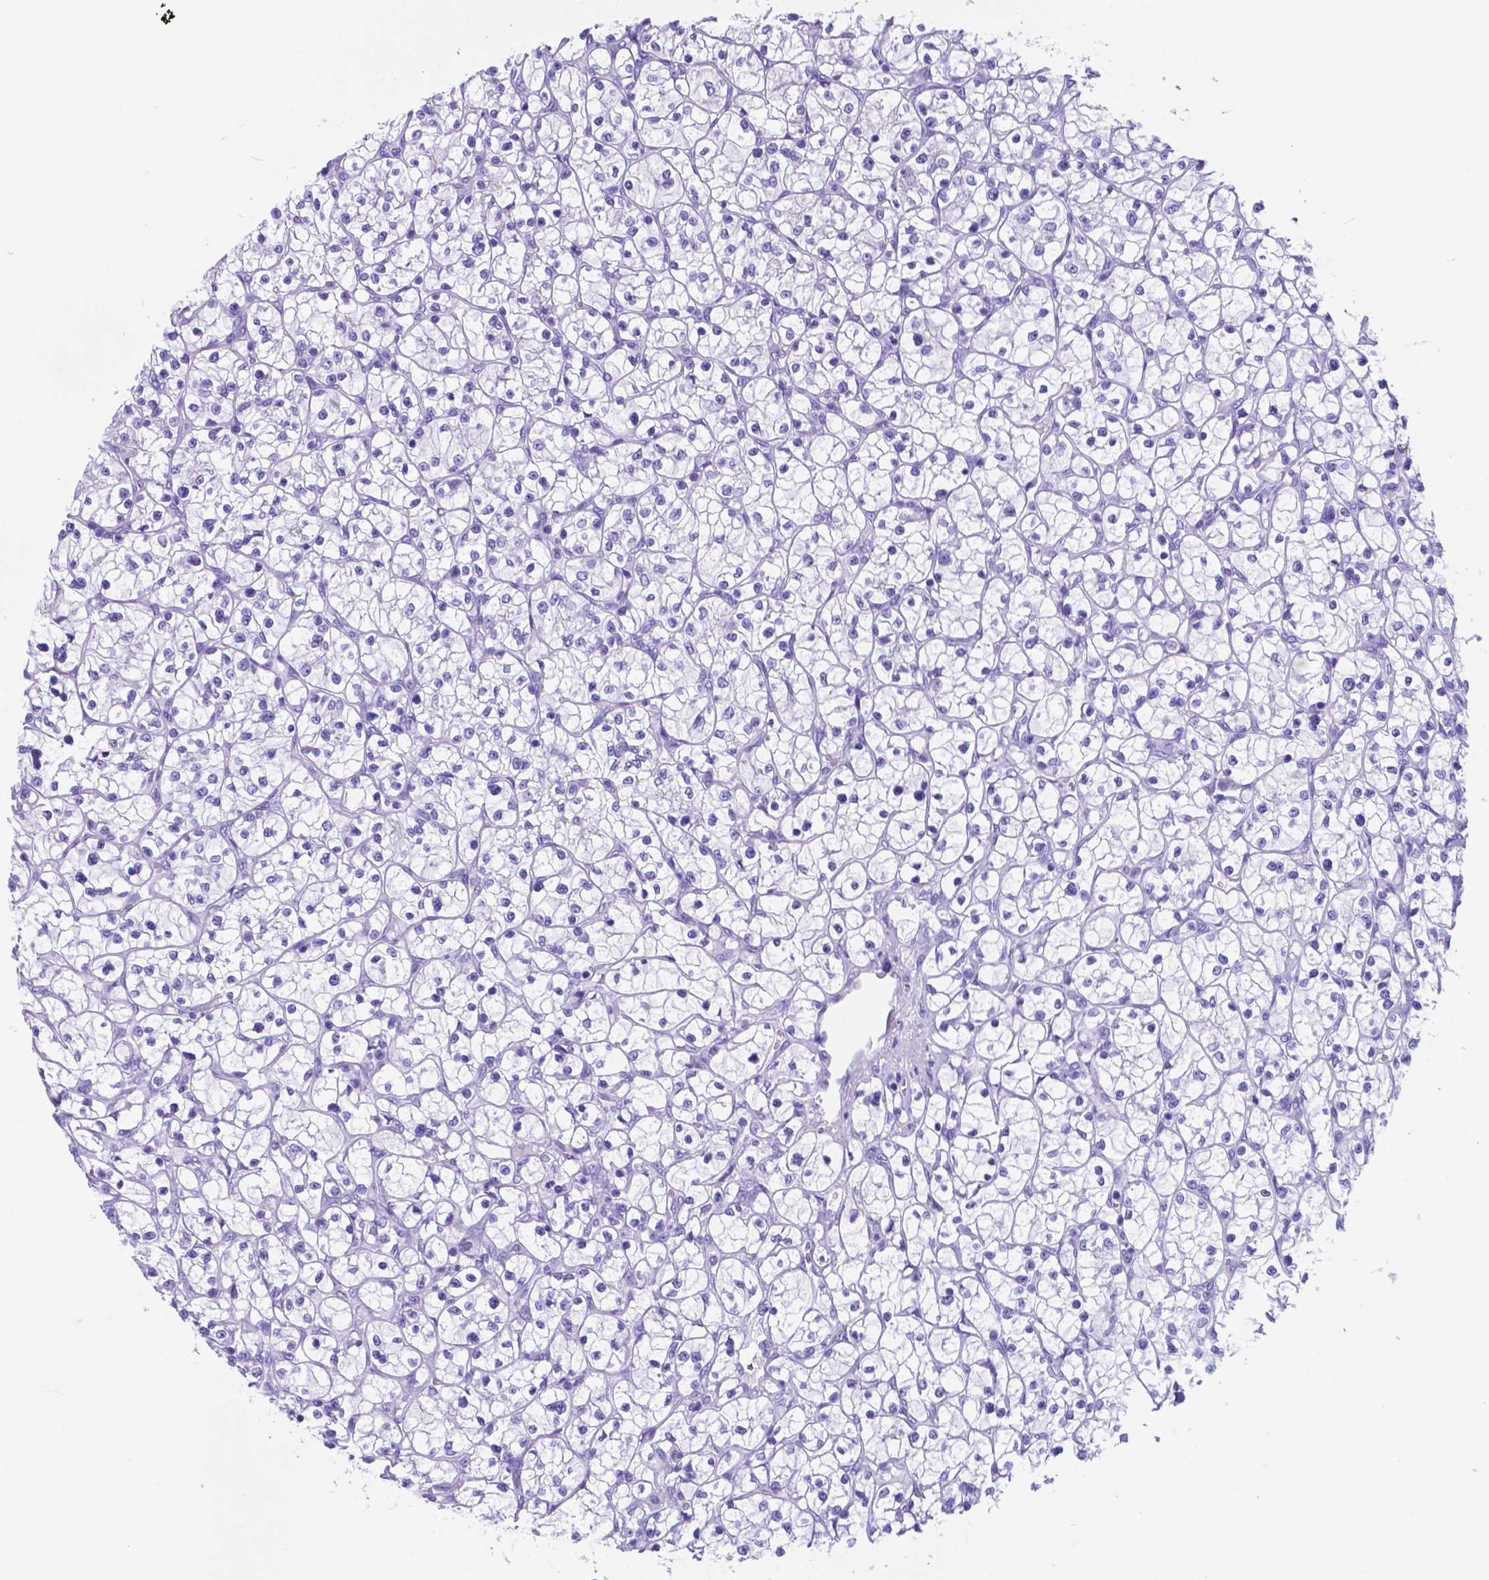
{"staining": {"intensity": "negative", "quantity": "none", "location": "none"}, "tissue": "renal cancer", "cell_type": "Tumor cells", "image_type": "cancer", "snomed": [{"axis": "morphology", "description": "Adenocarcinoma, NOS"}, {"axis": "topography", "description": "Kidney"}], "caption": "Adenocarcinoma (renal) was stained to show a protein in brown. There is no significant positivity in tumor cells. (DAB (3,3'-diaminobenzidine) IHC with hematoxylin counter stain).", "gene": "DNAAF8", "patient": {"sex": "female", "age": 64}}